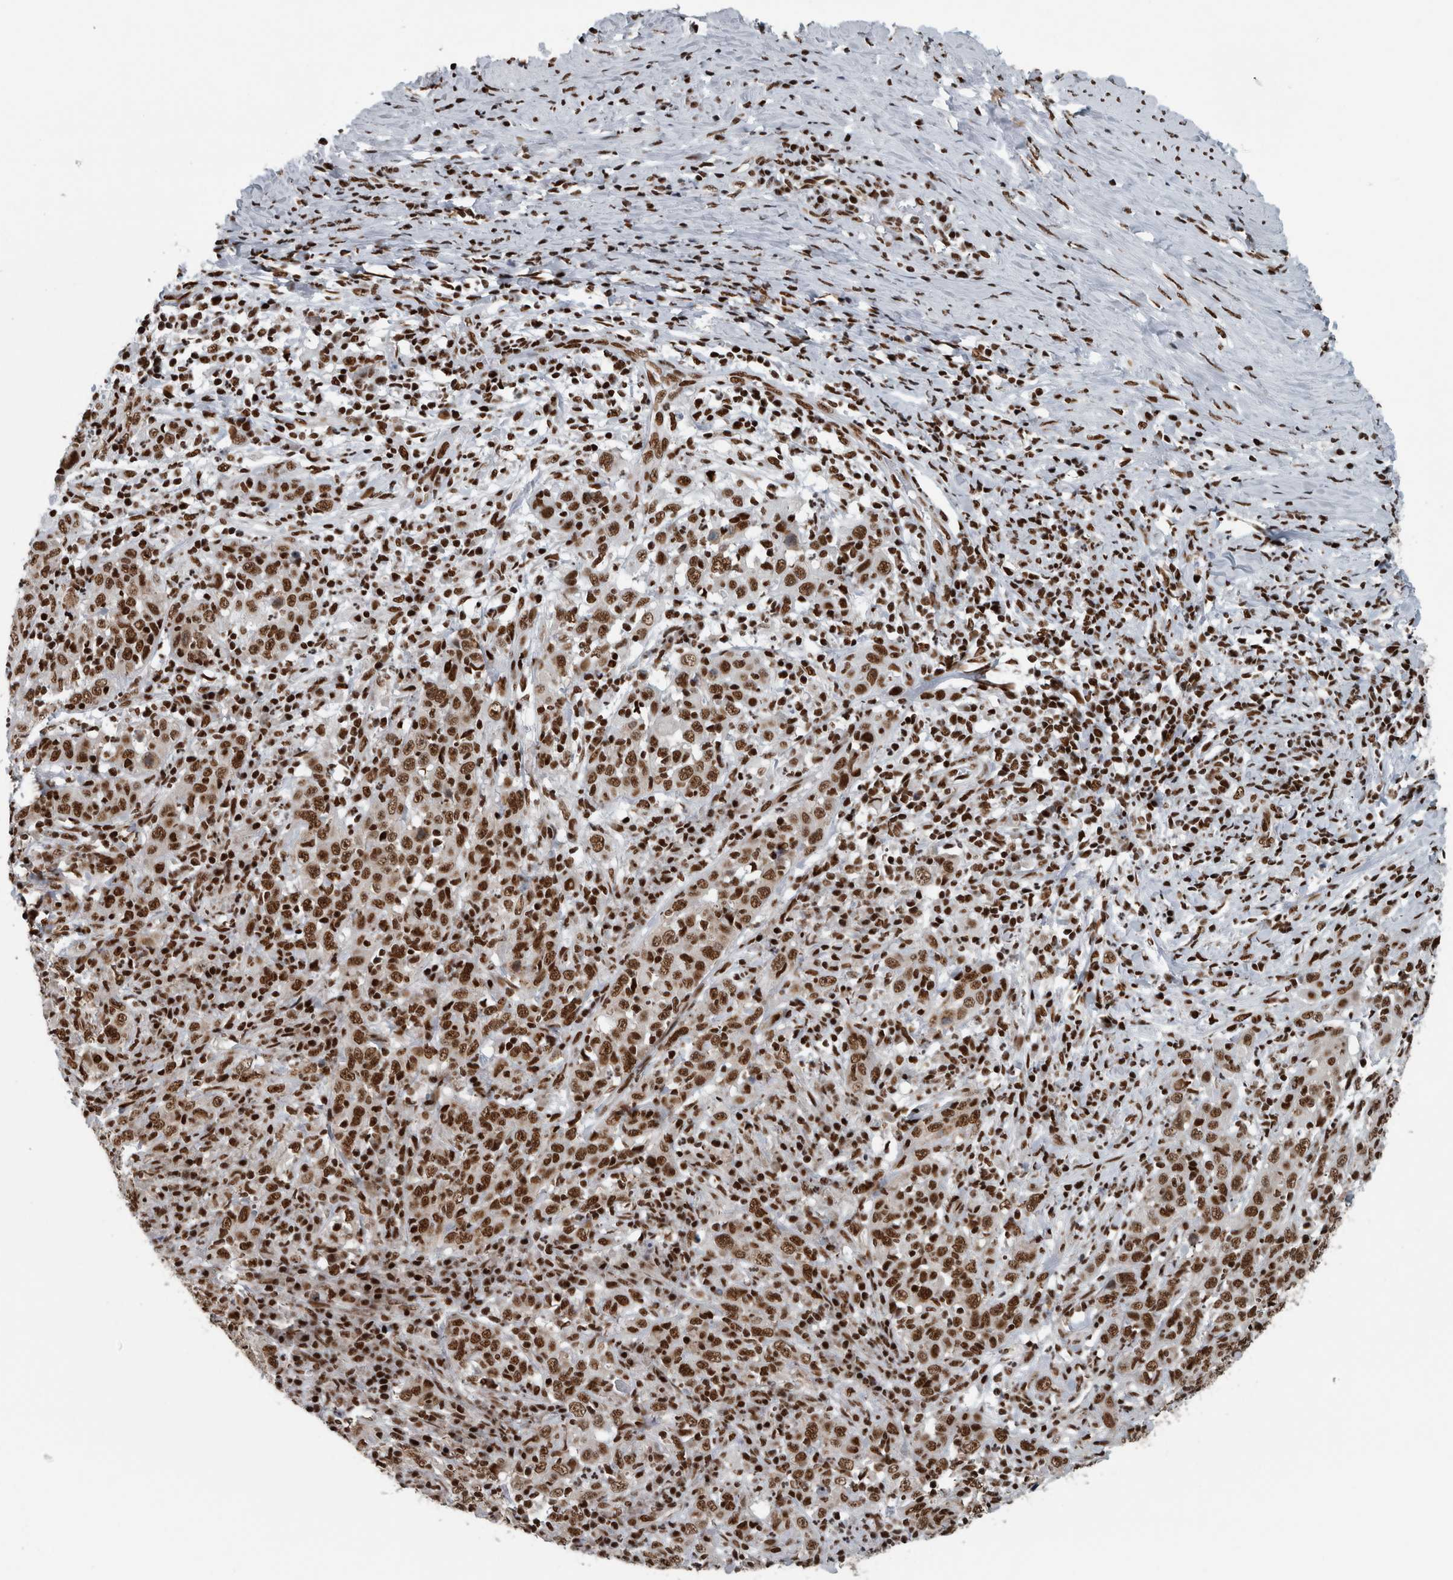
{"staining": {"intensity": "strong", "quantity": ">75%", "location": "nuclear"}, "tissue": "cervical cancer", "cell_type": "Tumor cells", "image_type": "cancer", "snomed": [{"axis": "morphology", "description": "Squamous cell carcinoma, NOS"}, {"axis": "topography", "description": "Cervix"}], "caption": "An IHC image of tumor tissue is shown. Protein staining in brown shows strong nuclear positivity in squamous cell carcinoma (cervical) within tumor cells. (Brightfield microscopy of DAB IHC at high magnification).", "gene": "DNMT3A", "patient": {"sex": "female", "age": 46}}